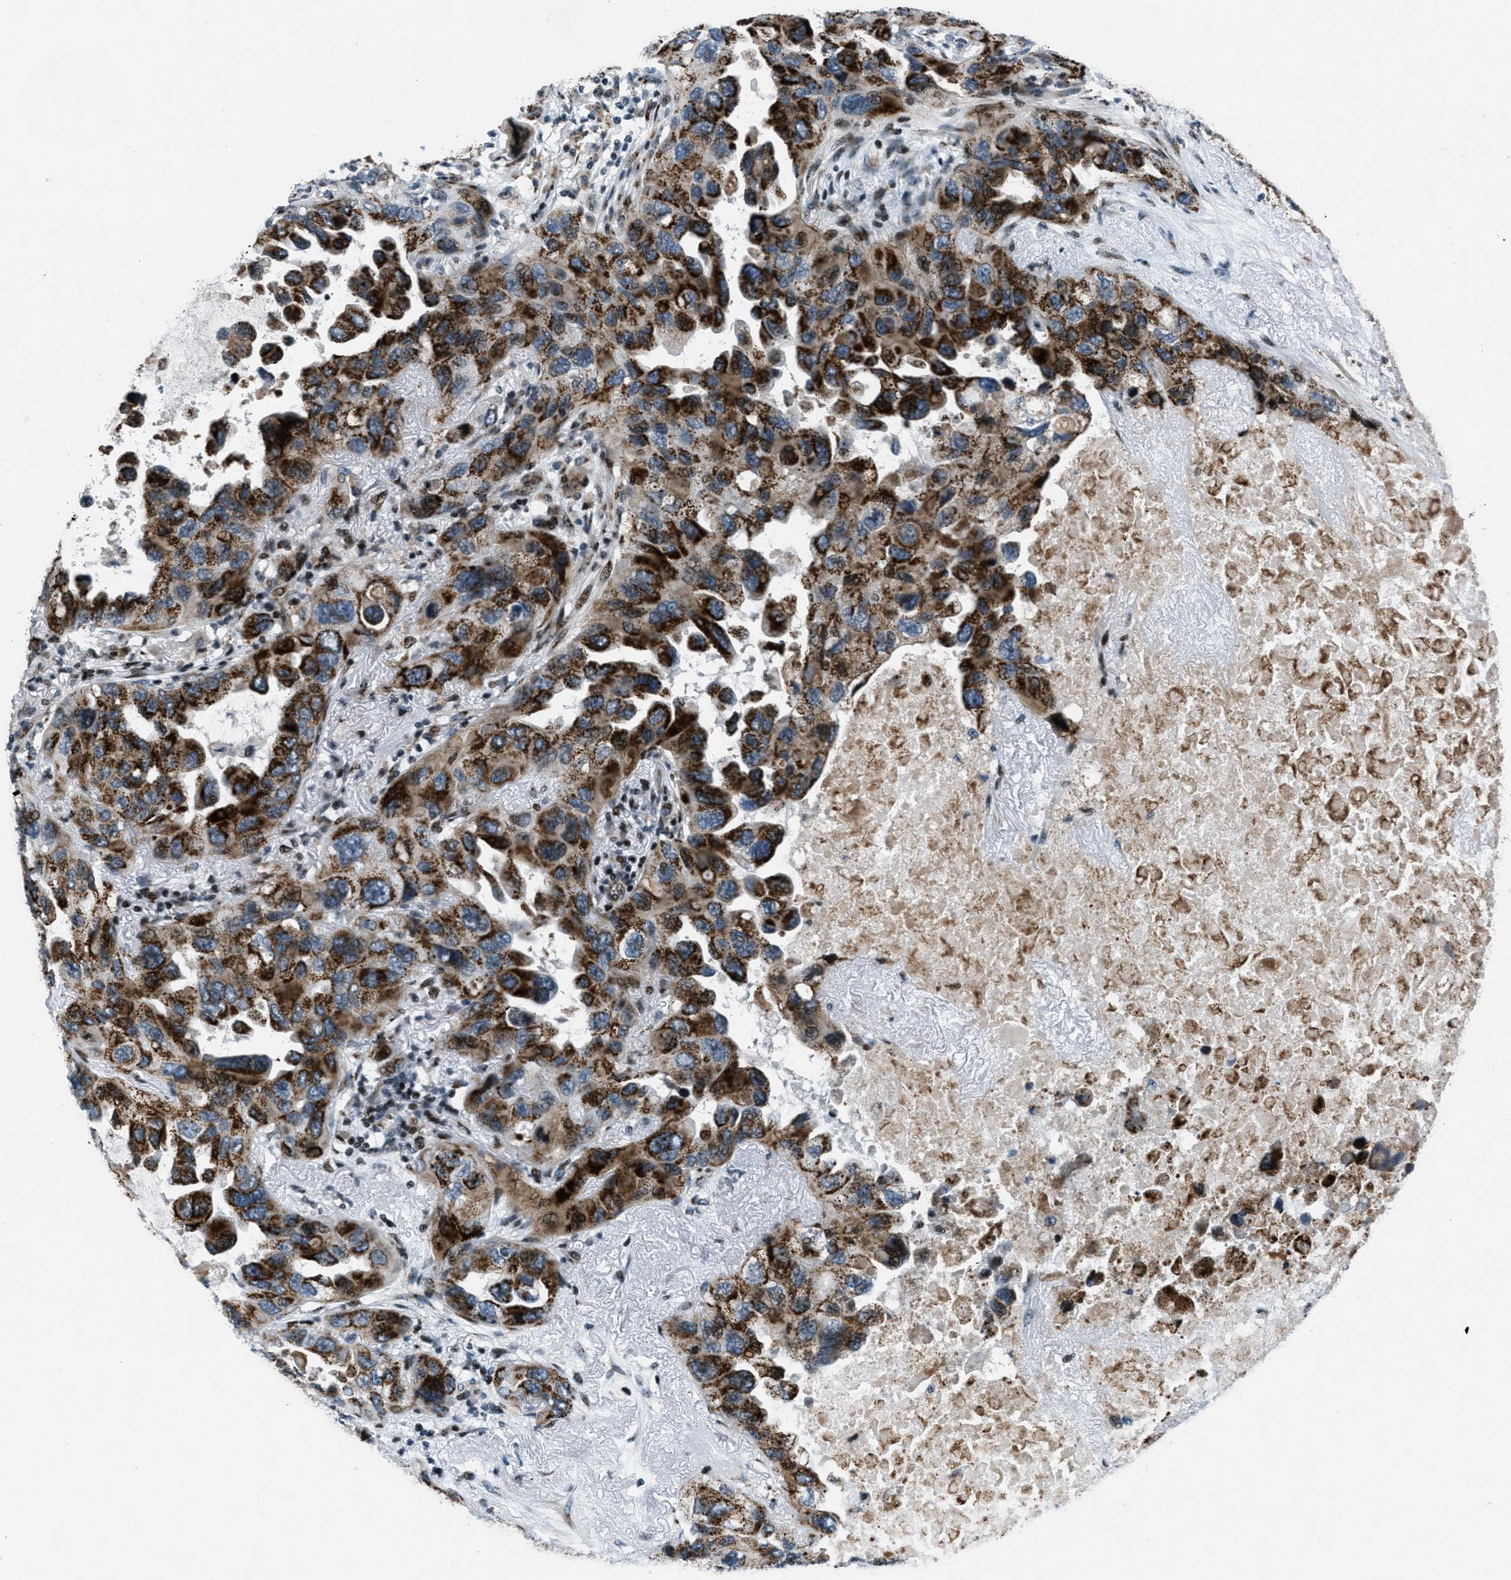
{"staining": {"intensity": "strong", "quantity": ">75%", "location": "cytoplasmic/membranous"}, "tissue": "lung cancer", "cell_type": "Tumor cells", "image_type": "cancer", "snomed": [{"axis": "morphology", "description": "Squamous cell carcinoma, NOS"}, {"axis": "topography", "description": "Lung"}], "caption": "Human squamous cell carcinoma (lung) stained for a protein (brown) reveals strong cytoplasmic/membranous positive expression in about >75% of tumor cells.", "gene": "GPC6", "patient": {"sex": "female", "age": 73}}